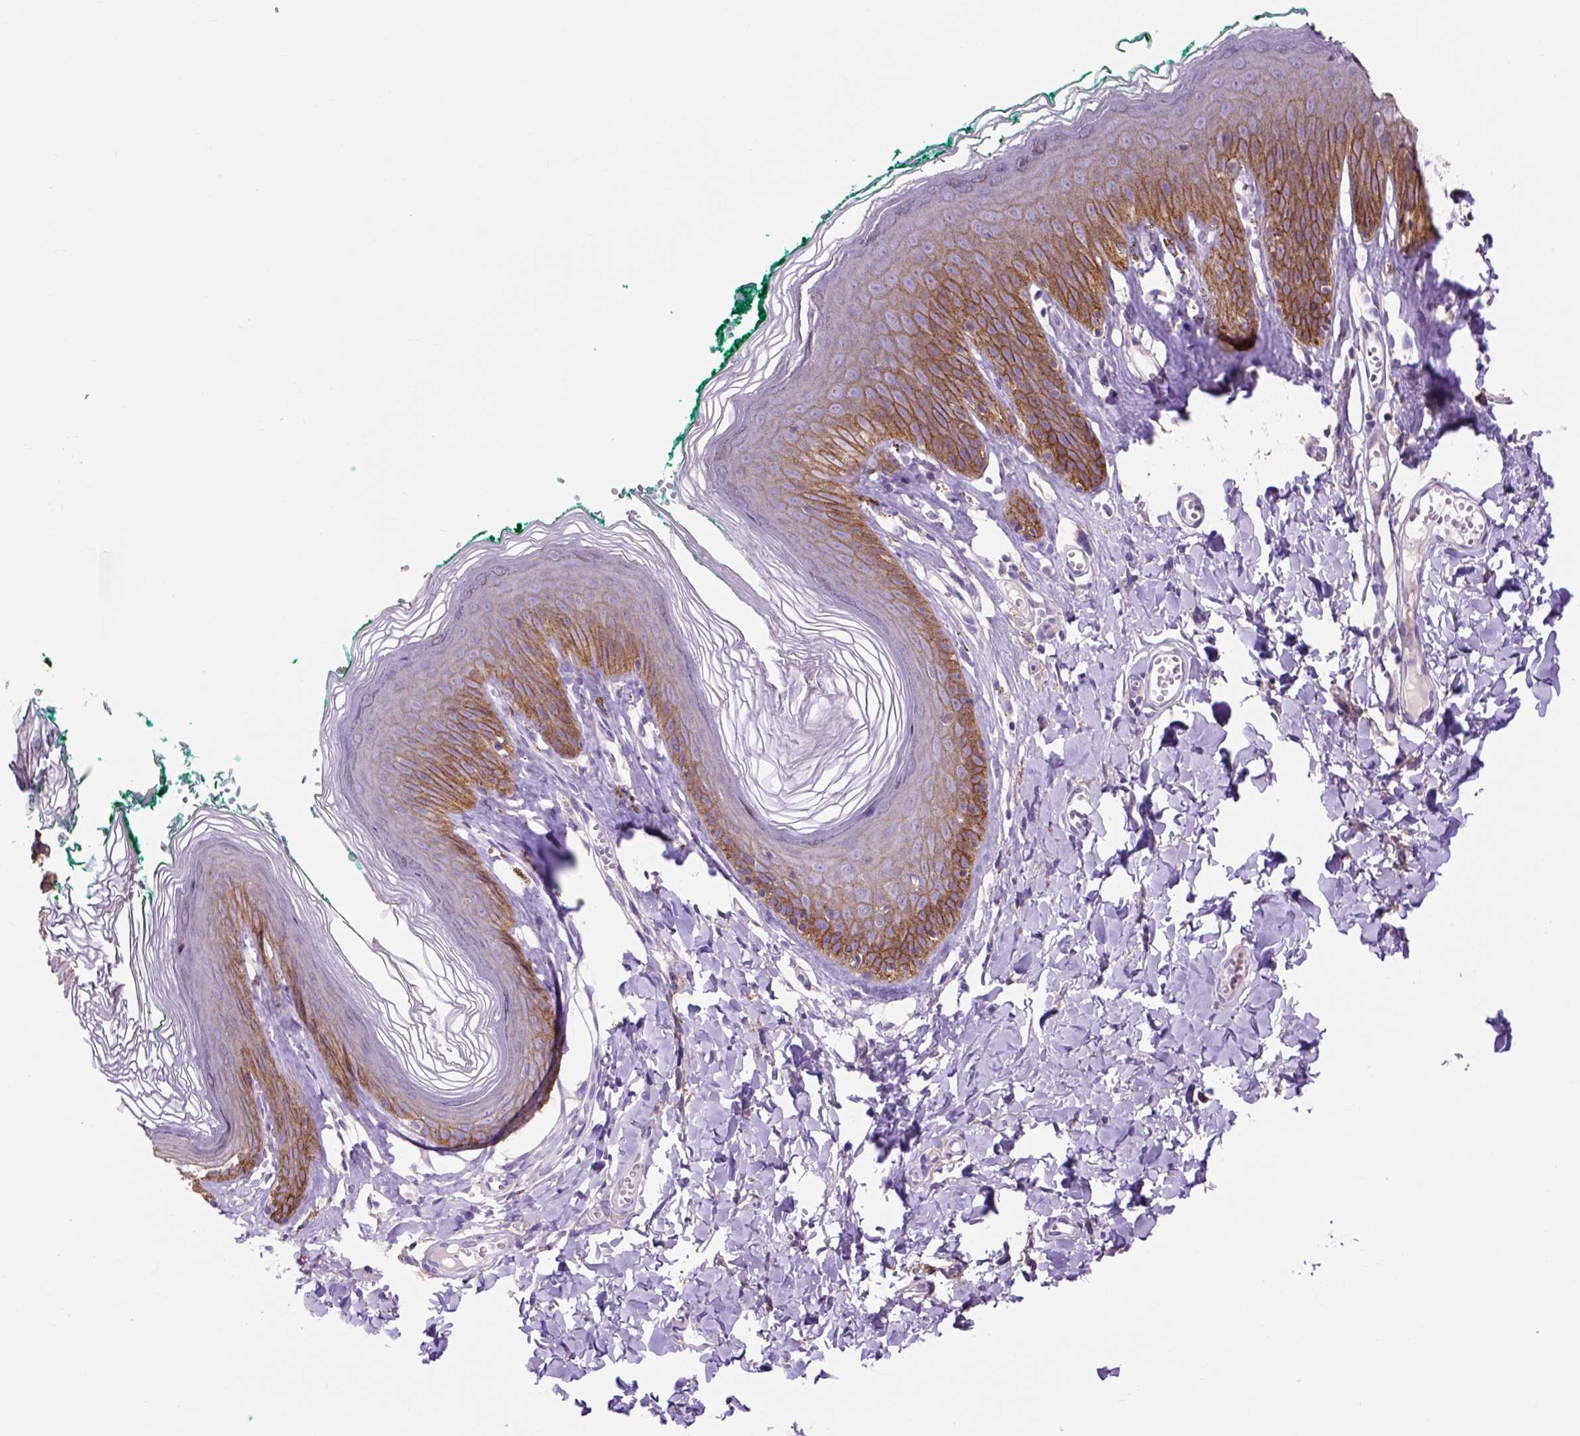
{"staining": {"intensity": "moderate", "quantity": "25%-75%", "location": "cytoplasmic/membranous"}, "tissue": "skin", "cell_type": "Epidermal cells", "image_type": "normal", "snomed": [{"axis": "morphology", "description": "Normal tissue, NOS"}, {"axis": "topography", "description": "Vulva"}, {"axis": "topography", "description": "Peripheral nerve tissue"}], "caption": "Human skin stained with a brown dye shows moderate cytoplasmic/membranous positive staining in approximately 25%-75% of epidermal cells.", "gene": "EGFR", "patient": {"sex": "female", "age": 66}}